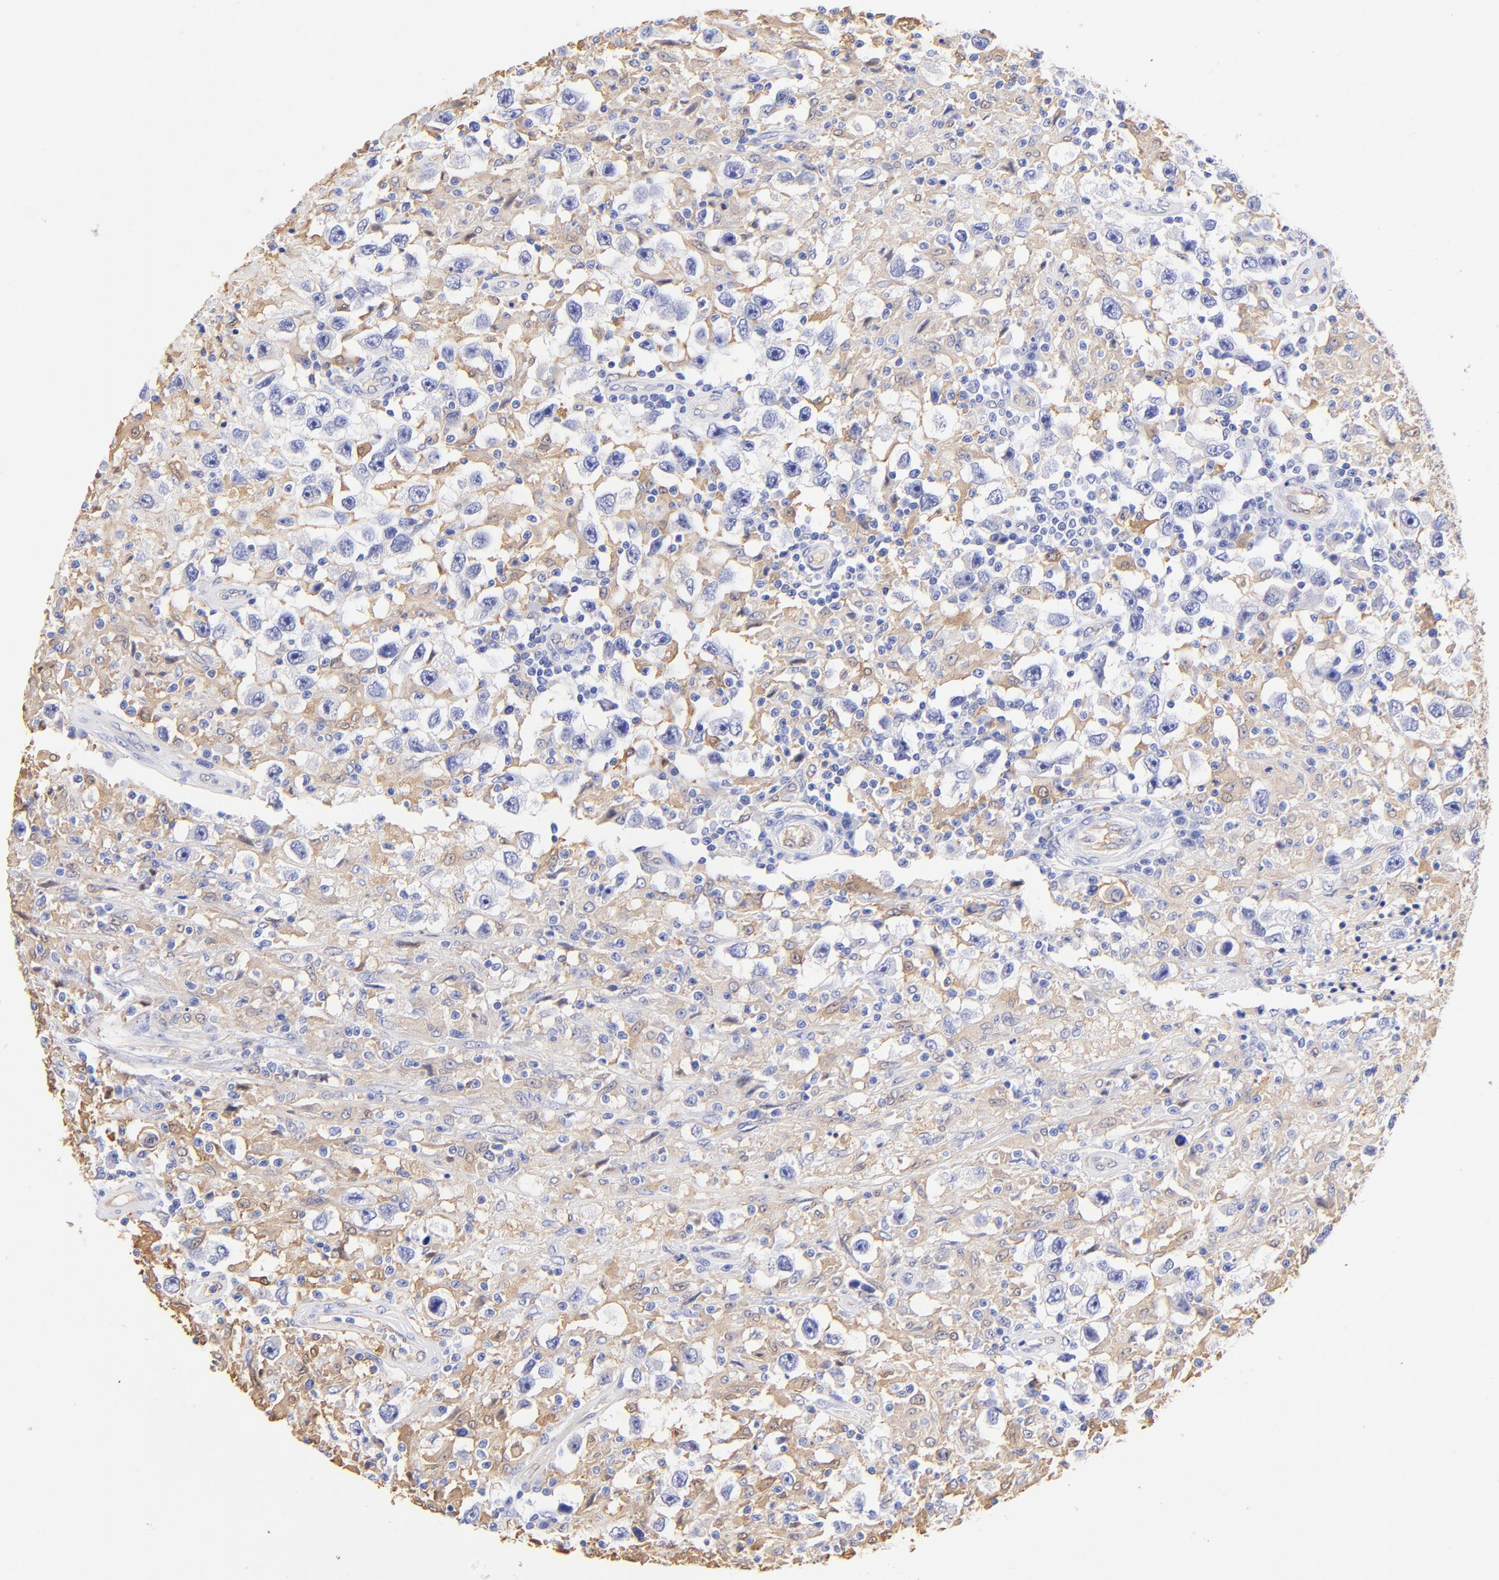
{"staining": {"intensity": "negative", "quantity": "none", "location": "none"}, "tissue": "testis cancer", "cell_type": "Tumor cells", "image_type": "cancer", "snomed": [{"axis": "morphology", "description": "Seminoma, NOS"}, {"axis": "topography", "description": "Testis"}], "caption": "The immunohistochemistry (IHC) image has no significant staining in tumor cells of testis cancer tissue.", "gene": "ALDH1A1", "patient": {"sex": "male", "age": 34}}